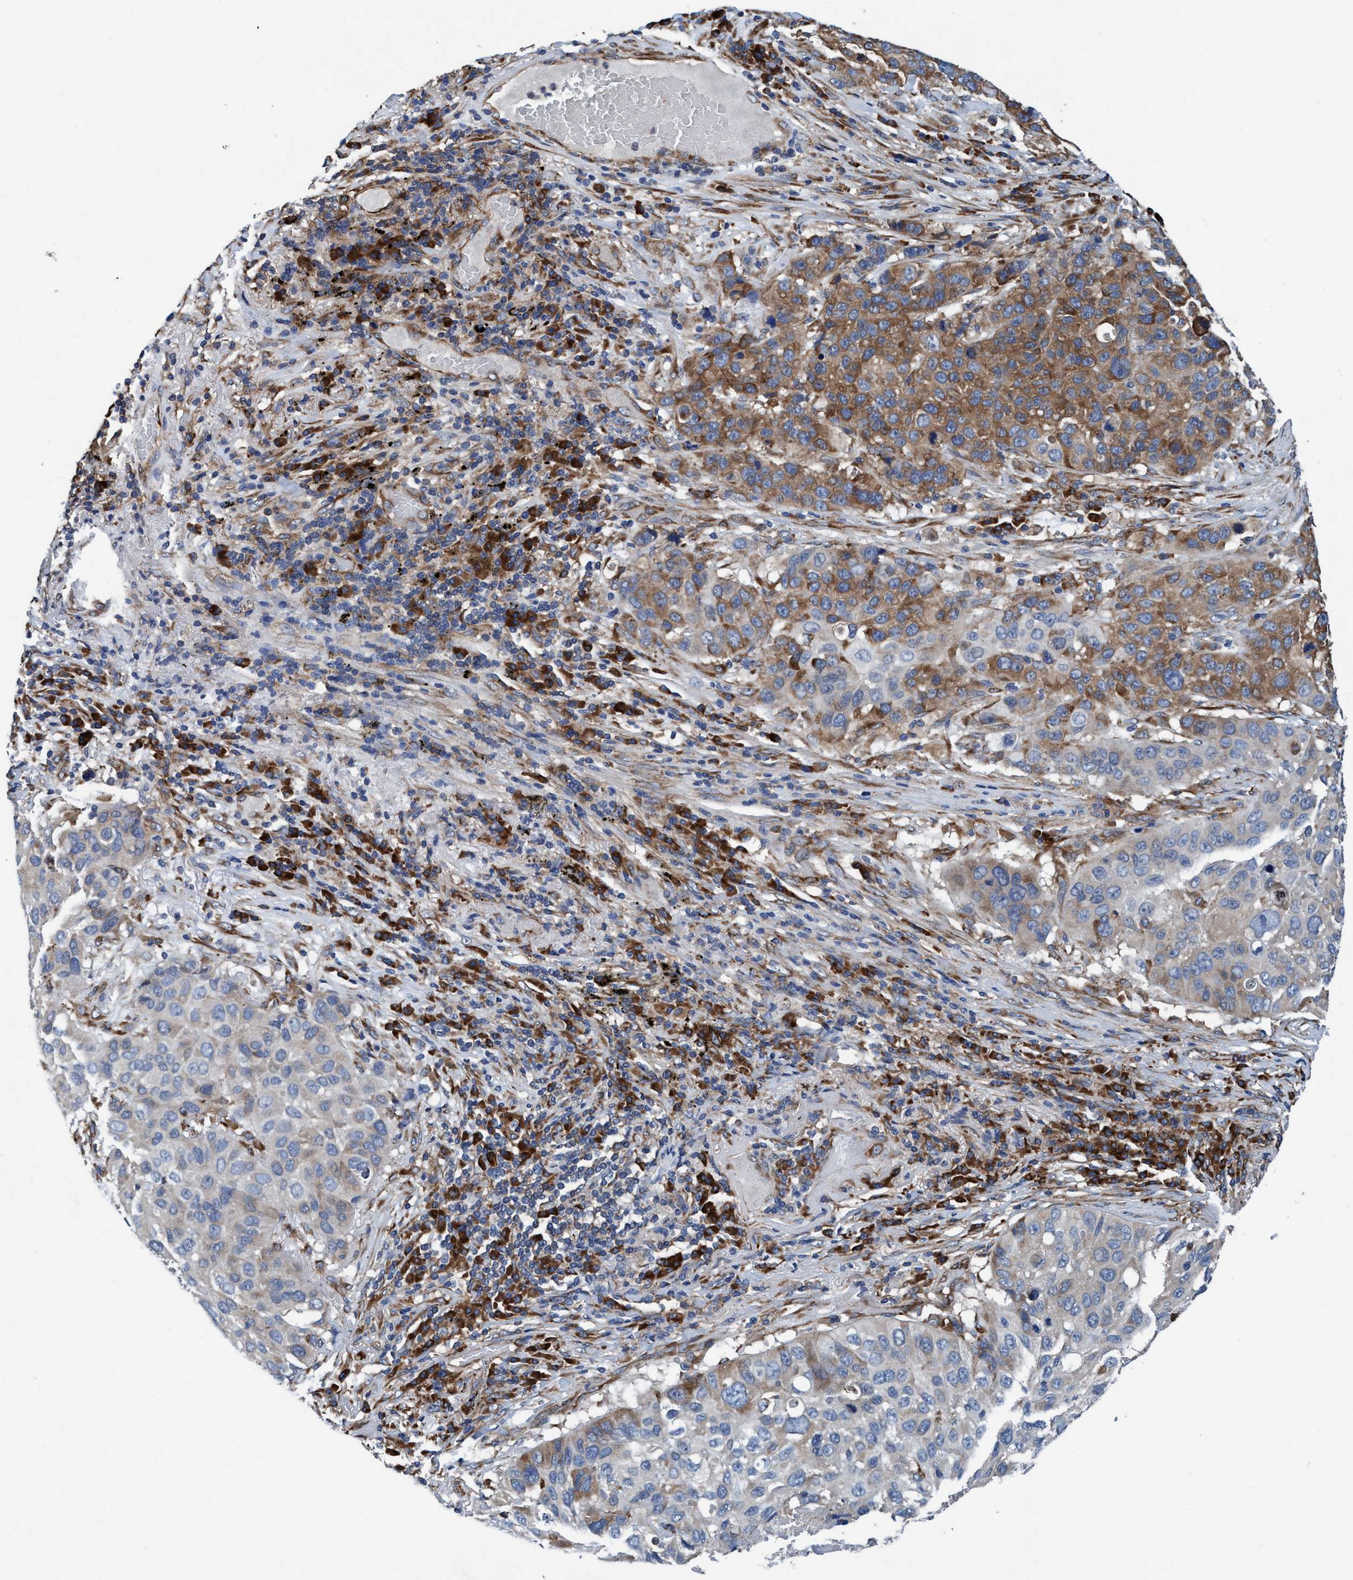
{"staining": {"intensity": "moderate", "quantity": ">75%", "location": "cytoplasmic/membranous"}, "tissue": "lung cancer", "cell_type": "Tumor cells", "image_type": "cancer", "snomed": [{"axis": "morphology", "description": "Squamous cell carcinoma, NOS"}, {"axis": "topography", "description": "Lung"}], "caption": "Immunohistochemical staining of lung cancer shows medium levels of moderate cytoplasmic/membranous protein staining in approximately >75% of tumor cells. (brown staining indicates protein expression, while blue staining denotes nuclei).", "gene": "ENDOG", "patient": {"sex": "male", "age": 57}}